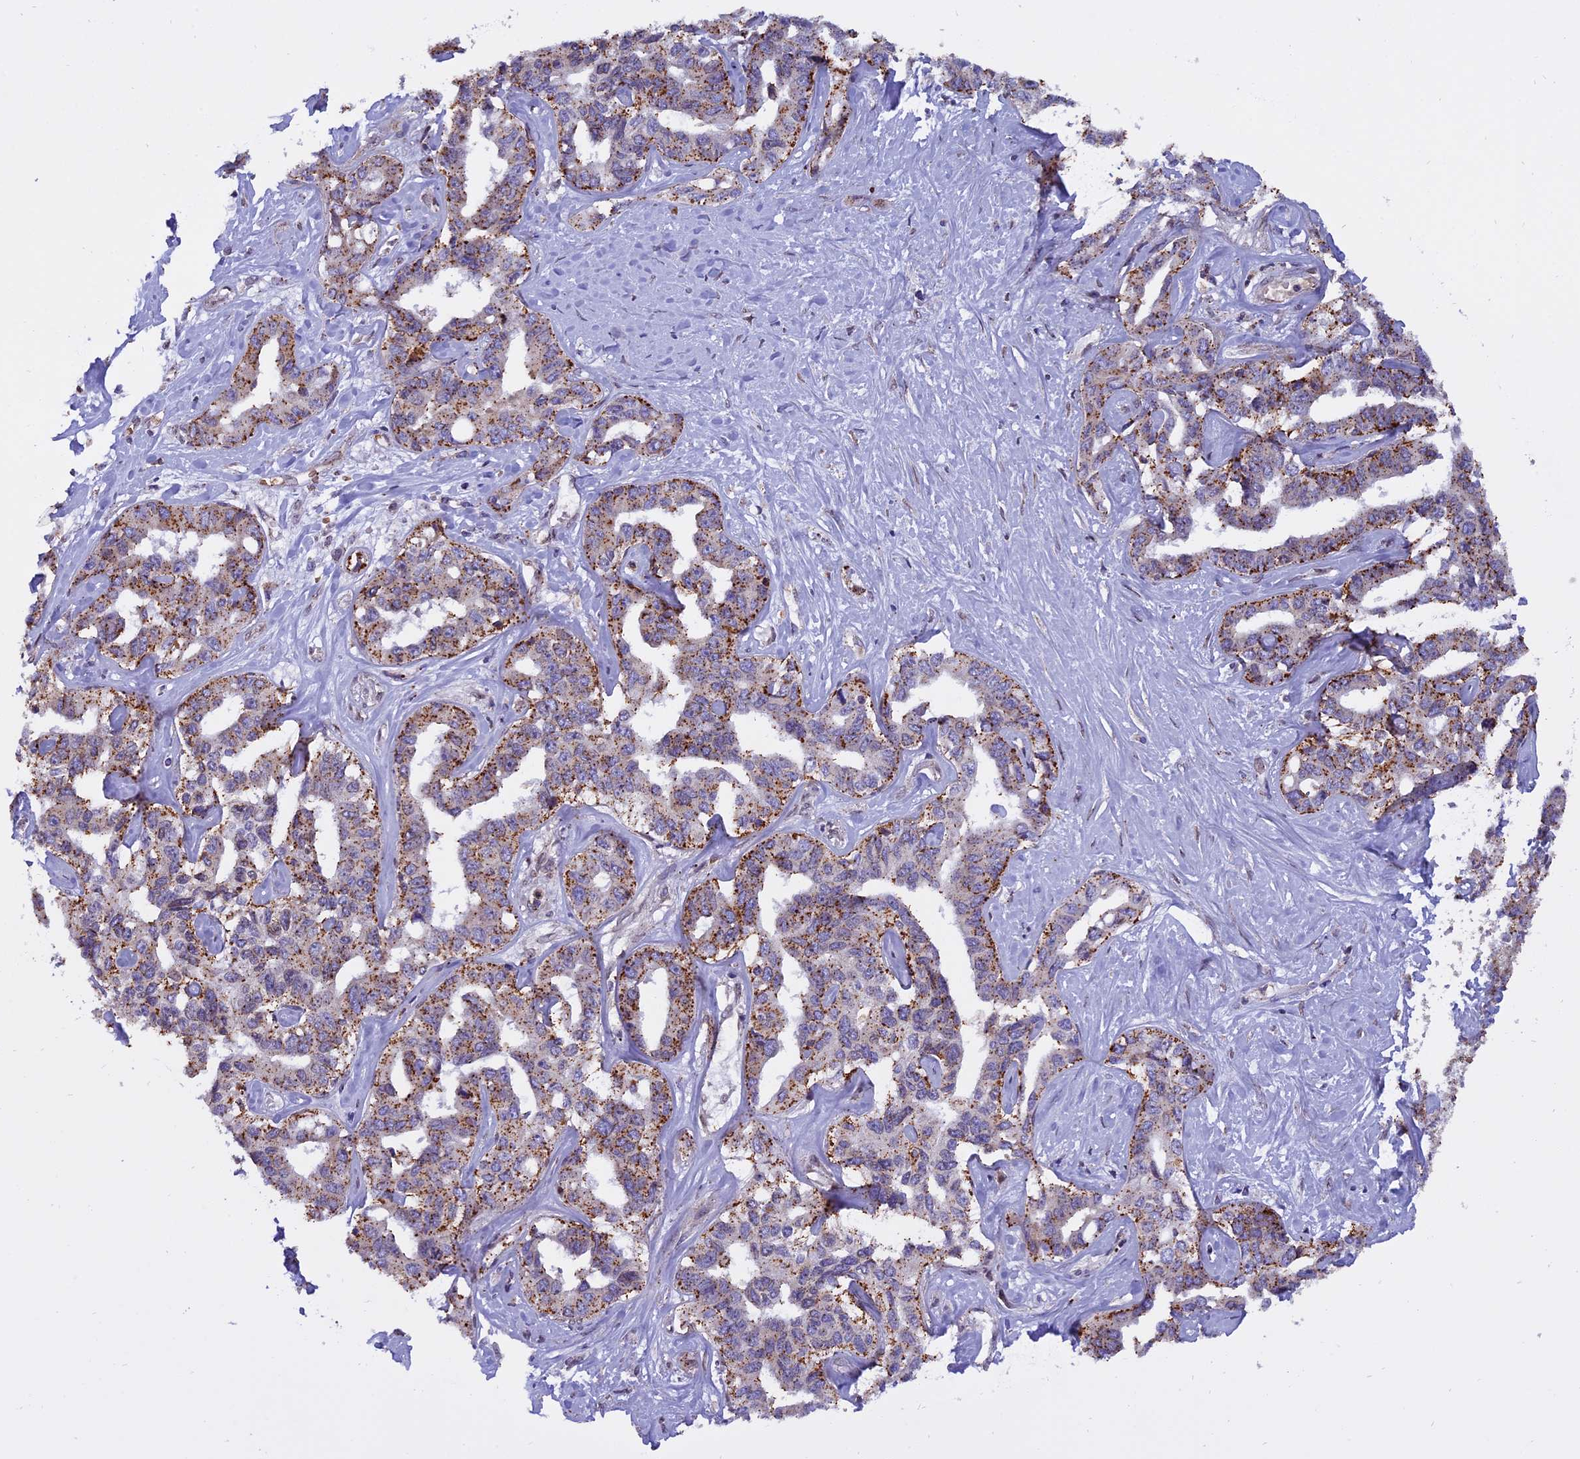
{"staining": {"intensity": "moderate", "quantity": ">75%", "location": "cytoplasmic/membranous"}, "tissue": "liver cancer", "cell_type": "Tumor cells", "image_type": "cancer", "snomed": [{"axis": "morphology", "description": "Cholangiocarcinoma"}, {"axis": "topography", "description": "Liver"}], "caption": "The histopathology image demonstrates a brown stain indicating the presence of a protein in the cytoplasmic/membranous of tumor cells in cholangiocarcinoma (liver). (DAB = brown stain, brightfield microscopy at high magnification).", "gene": "CHMP2A", "patient": {"sex": "male", "age": 59}}